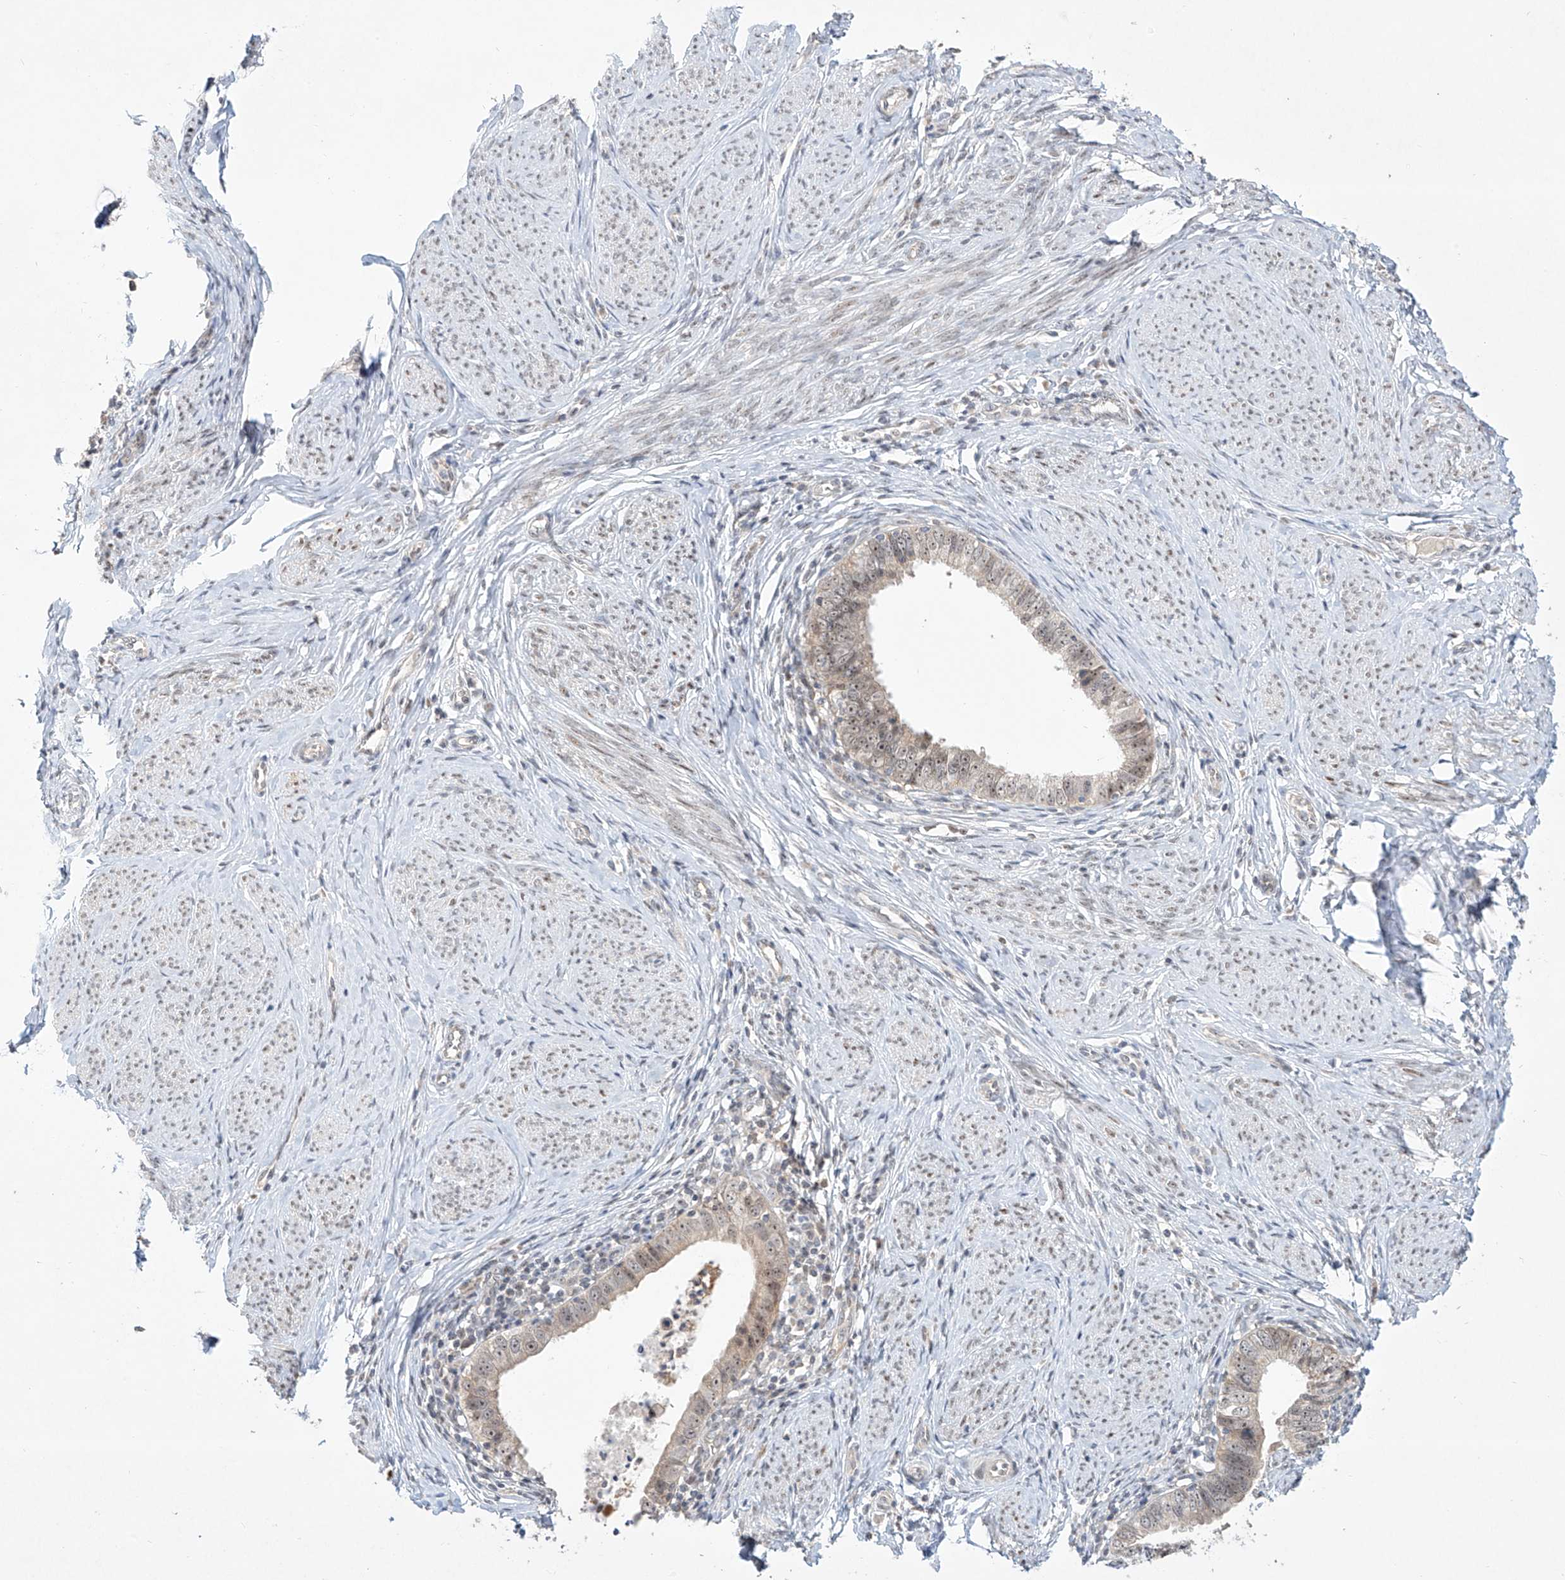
{"staining": {"intensity": "weak", "quantity": "<25%", "location": "cytoplasmic/membranous,nuclear"}, "tissue": "cervical cancer", "cell_type": "Tumor cells", "image_type": "cancer", "snomed": [{"axis": "morphology", "description": "Adenocarcinoma, NOS"}, {"axis": "topography", "description": "Cervix"}], "caption": "This micrograph is of adenocarcinoma (cervical) stained with immunohistochemistry to label a protein in brown with the nuclei are counter-stained blue. There is no staining in tumor cells.", "gene": "TASP1", "patient": {"sex": "female", "age": 36}}